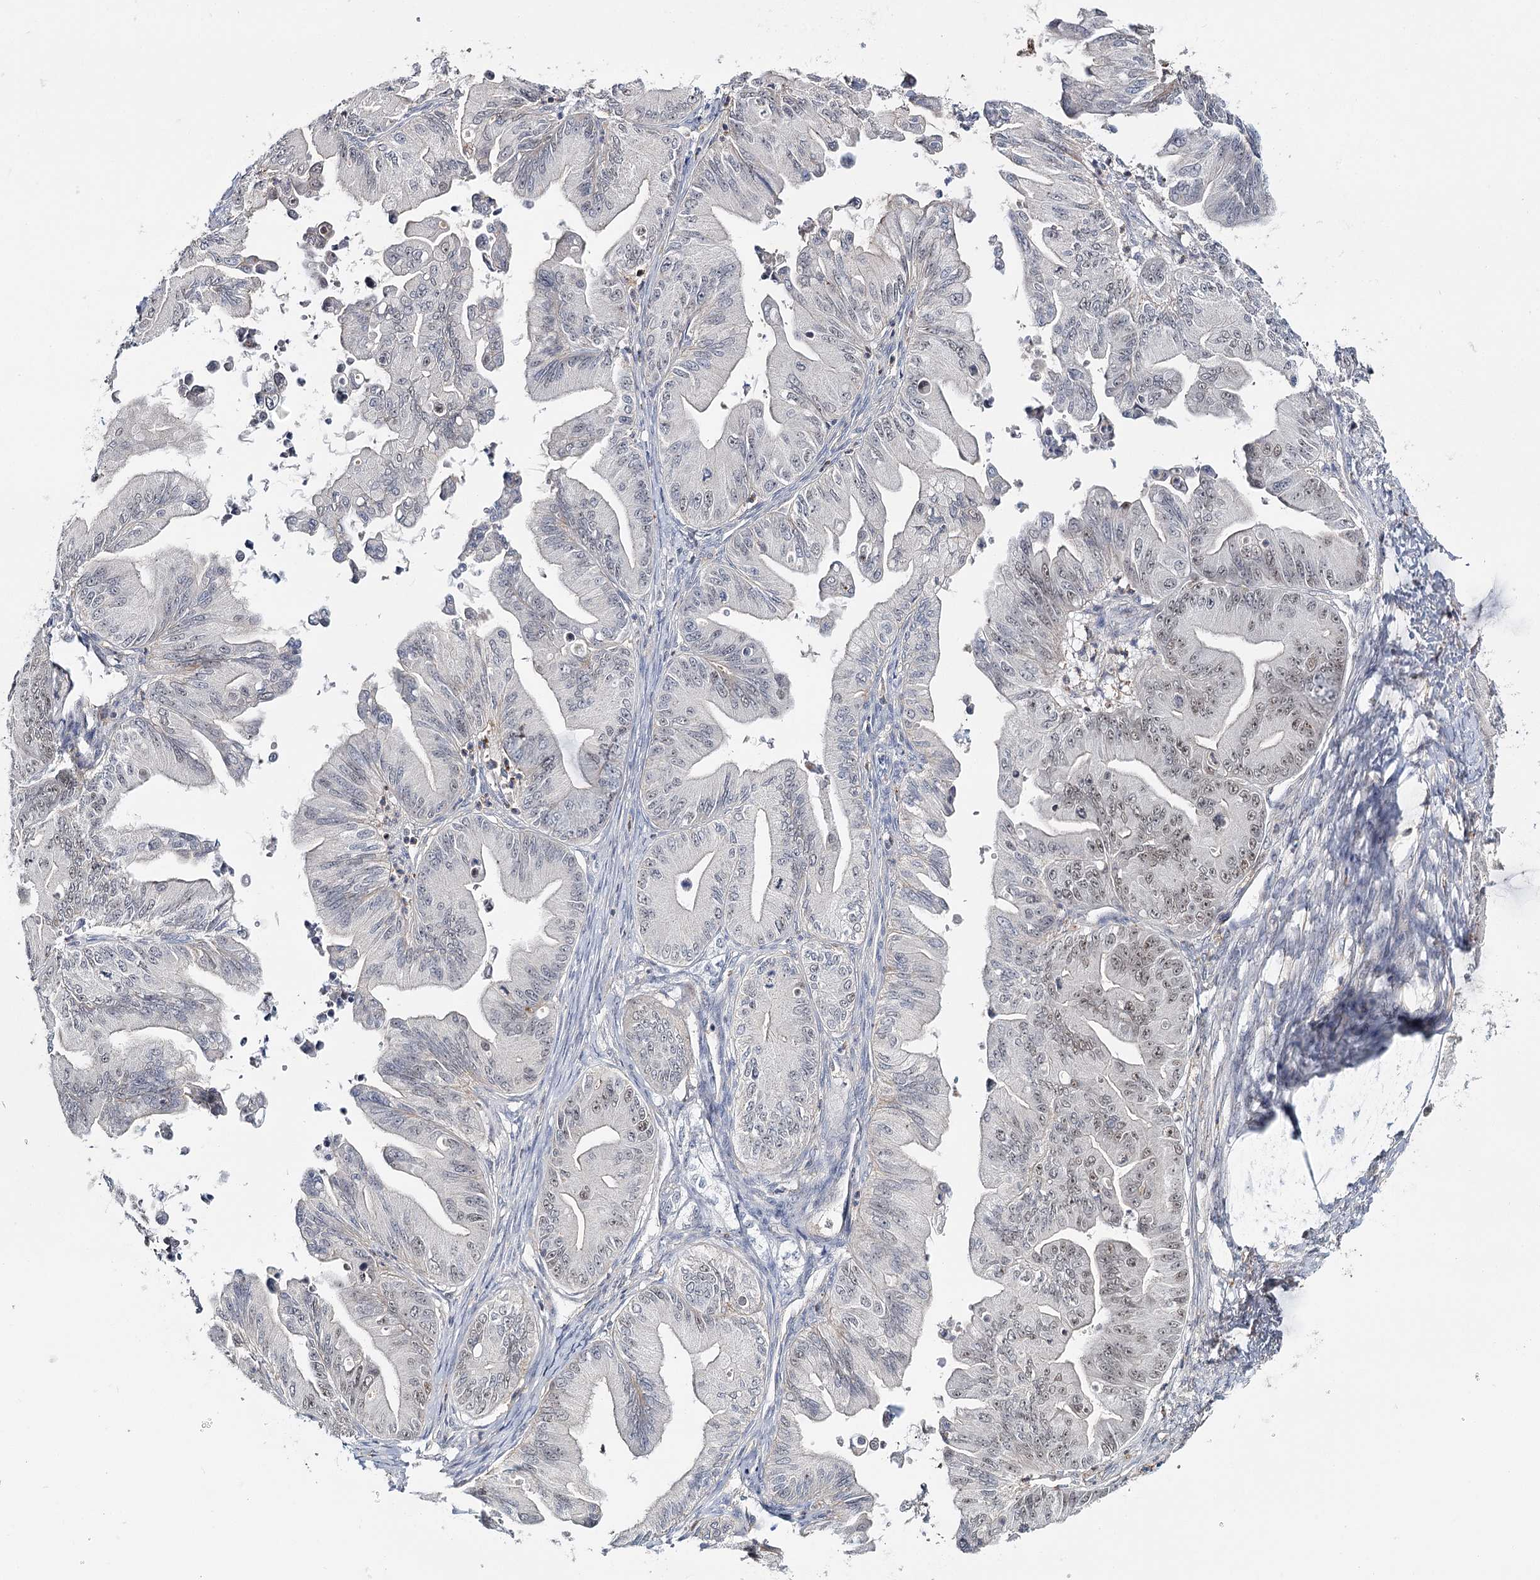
{"staining": {"intensity": "weak", "quantity": "<25%", "location": "cytoplasmic/membranous,nuclear"}, "tissue": "ovarian cancer", "cell_type": "Tumor cells", "image_type": "cancer", "snomed": [{"axis": "morphology", "description": "Cystadenocarcinoma, mucinous, NOS"}, {"axis": "topography", "description": "Ovary"}], "caption": "DAB (3,3'-diaminobenzidine) immunohistochemical staining of ovarian cancer shows no significant positivity in tumor cells.", "gene": "ZC3H8", "patient": {"sex": "female", "age": 71}}